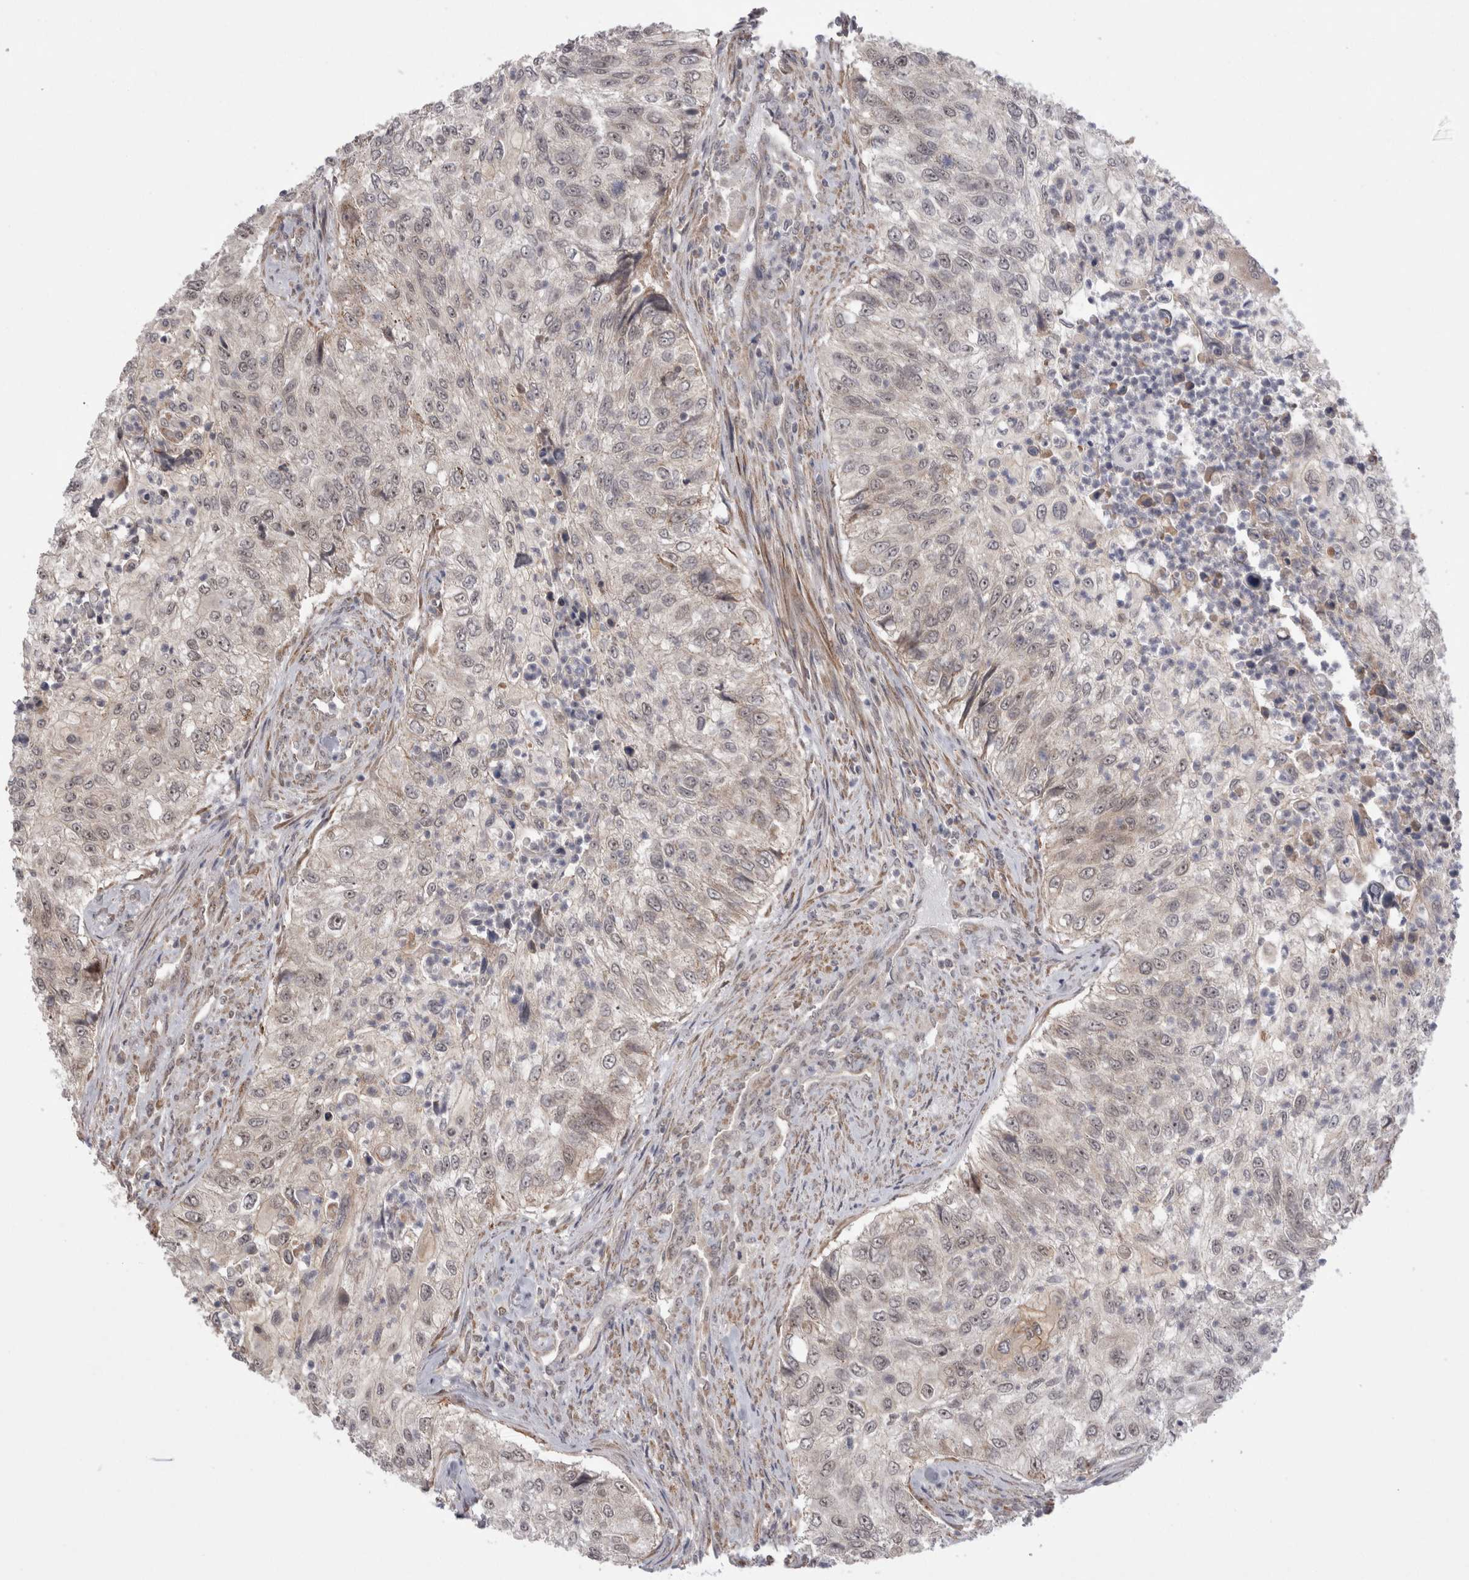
{"staining": {"intensity": "weak", "quantity": "25%-75%", "location": "cytoplasmic/membranous"}, "tissue": "urothelial cancer", "cell_type": "Tumor cells", "image_type": "cancer", "snomed": [{"axis": "morphology", "description": "Urothelial carcinoma, High grade"}, {"axis": "topography", "description": "Urinary bladder"}], "caption": "The histopathology image demonstrates immunohistochemical staining of urothelial cancer. There is weak cytoplasmic/membranous staining is present in about 25%-75% of tumor cells.", "gene": "EXOSC4", "patient": {"sex": "female", "age": 60}}